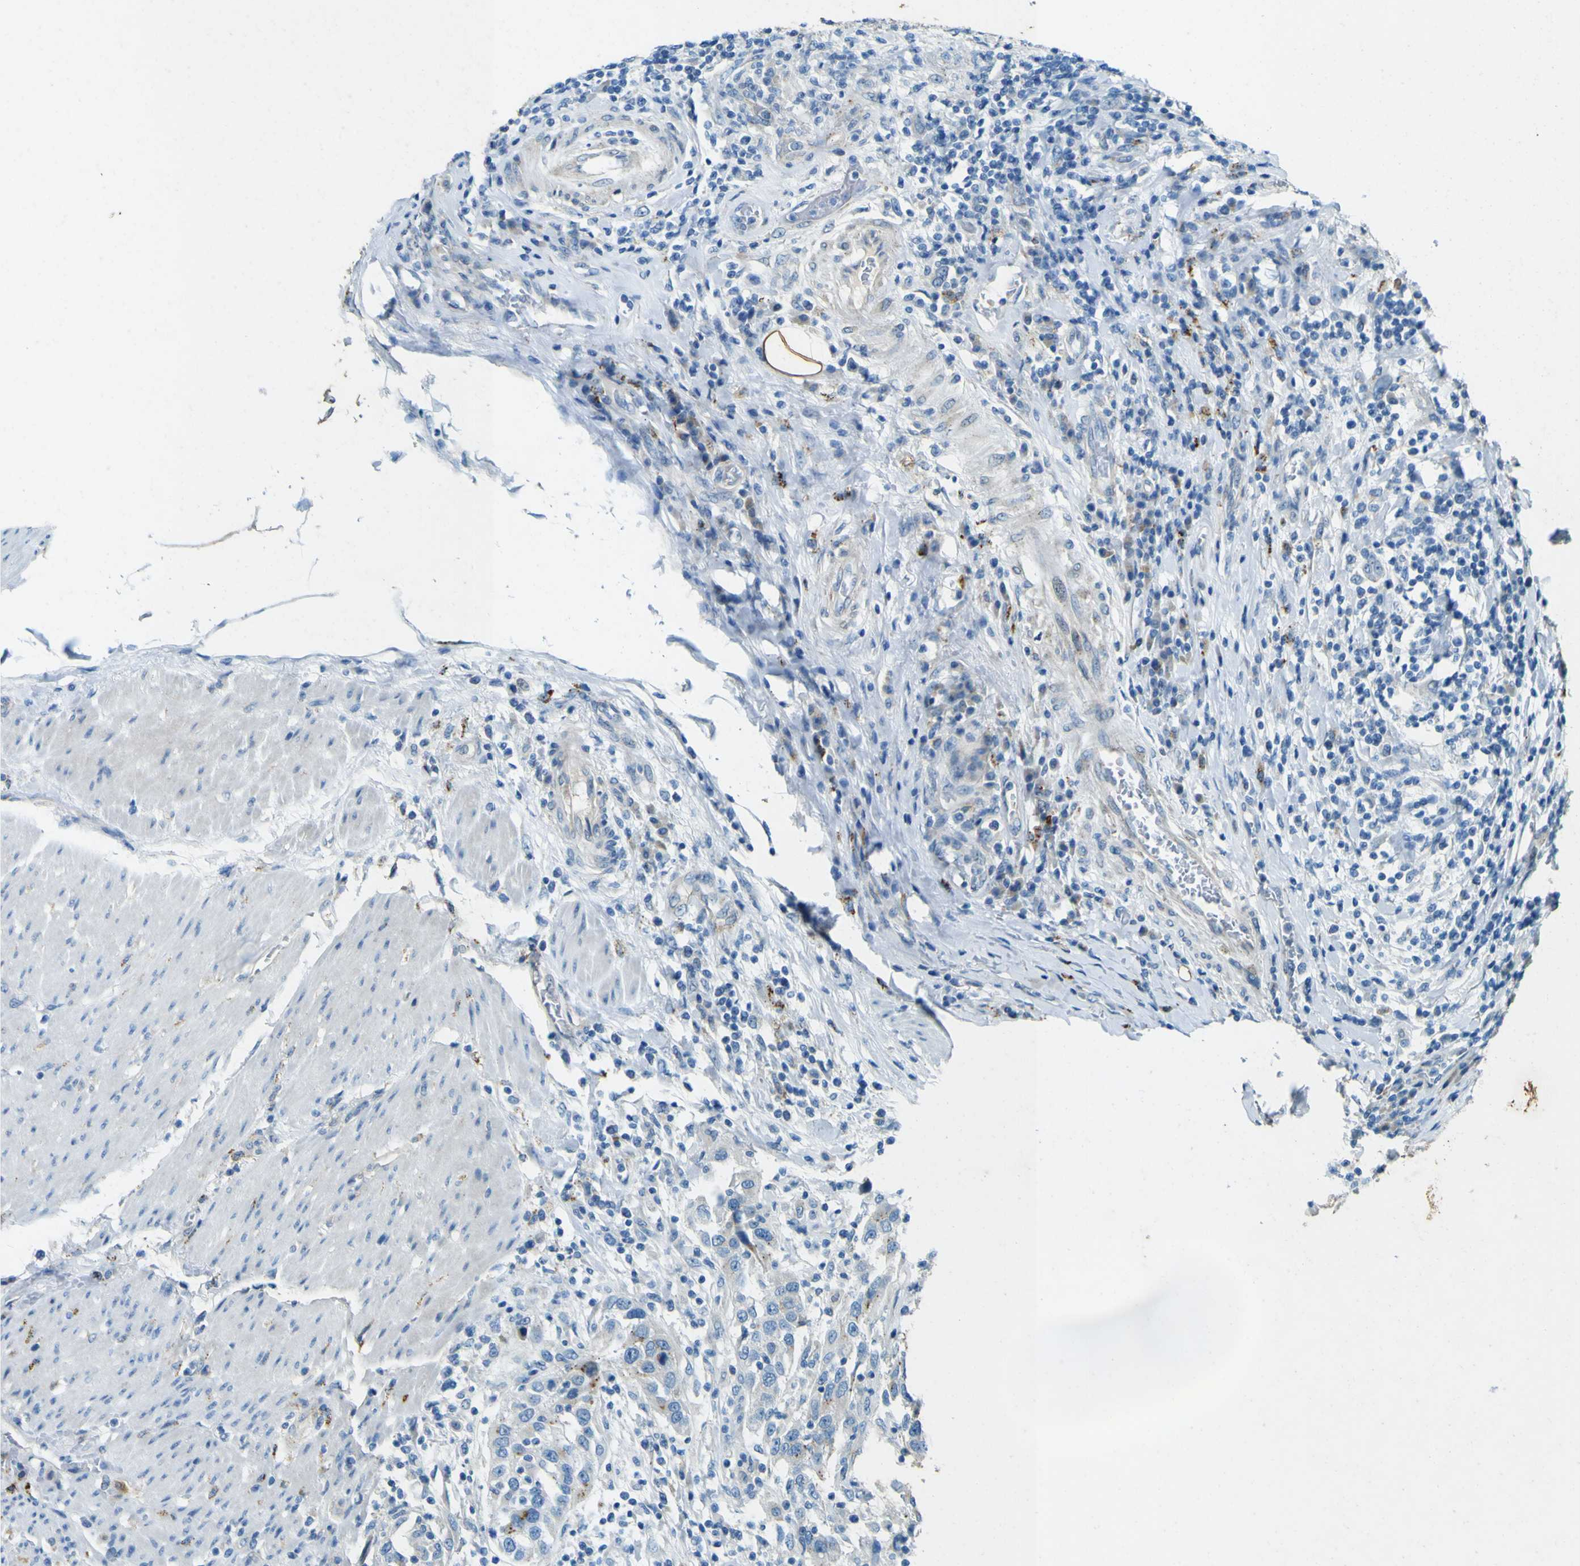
{"staining": {"intensity": "strong", "quantity": "<25%", "location": "cytoplasmic/membranous"}, "tissue": "urothelial cancer", "cell_type": "Tumor cells", "image_type": "cancer", "snomed": [{"axis": "morphology", "description": "Urothelial carcinoma, High grade"}, {"axis": "topography", "description": "Urinary bladder"}], "caption": "Protein staining of urothelial carcinoma (high-grade) tissue displays strong cytoplasmic/membranous positivity in approximately <25% of tumor cells. Using DAB (3,3'-diaminobenzidine) (brown) and hematoxylin (blue) stains, captured at high magnification using brightfield microscopy.", "gene": "PDE9A", "patient": {"sex": "female", "age": 80}}